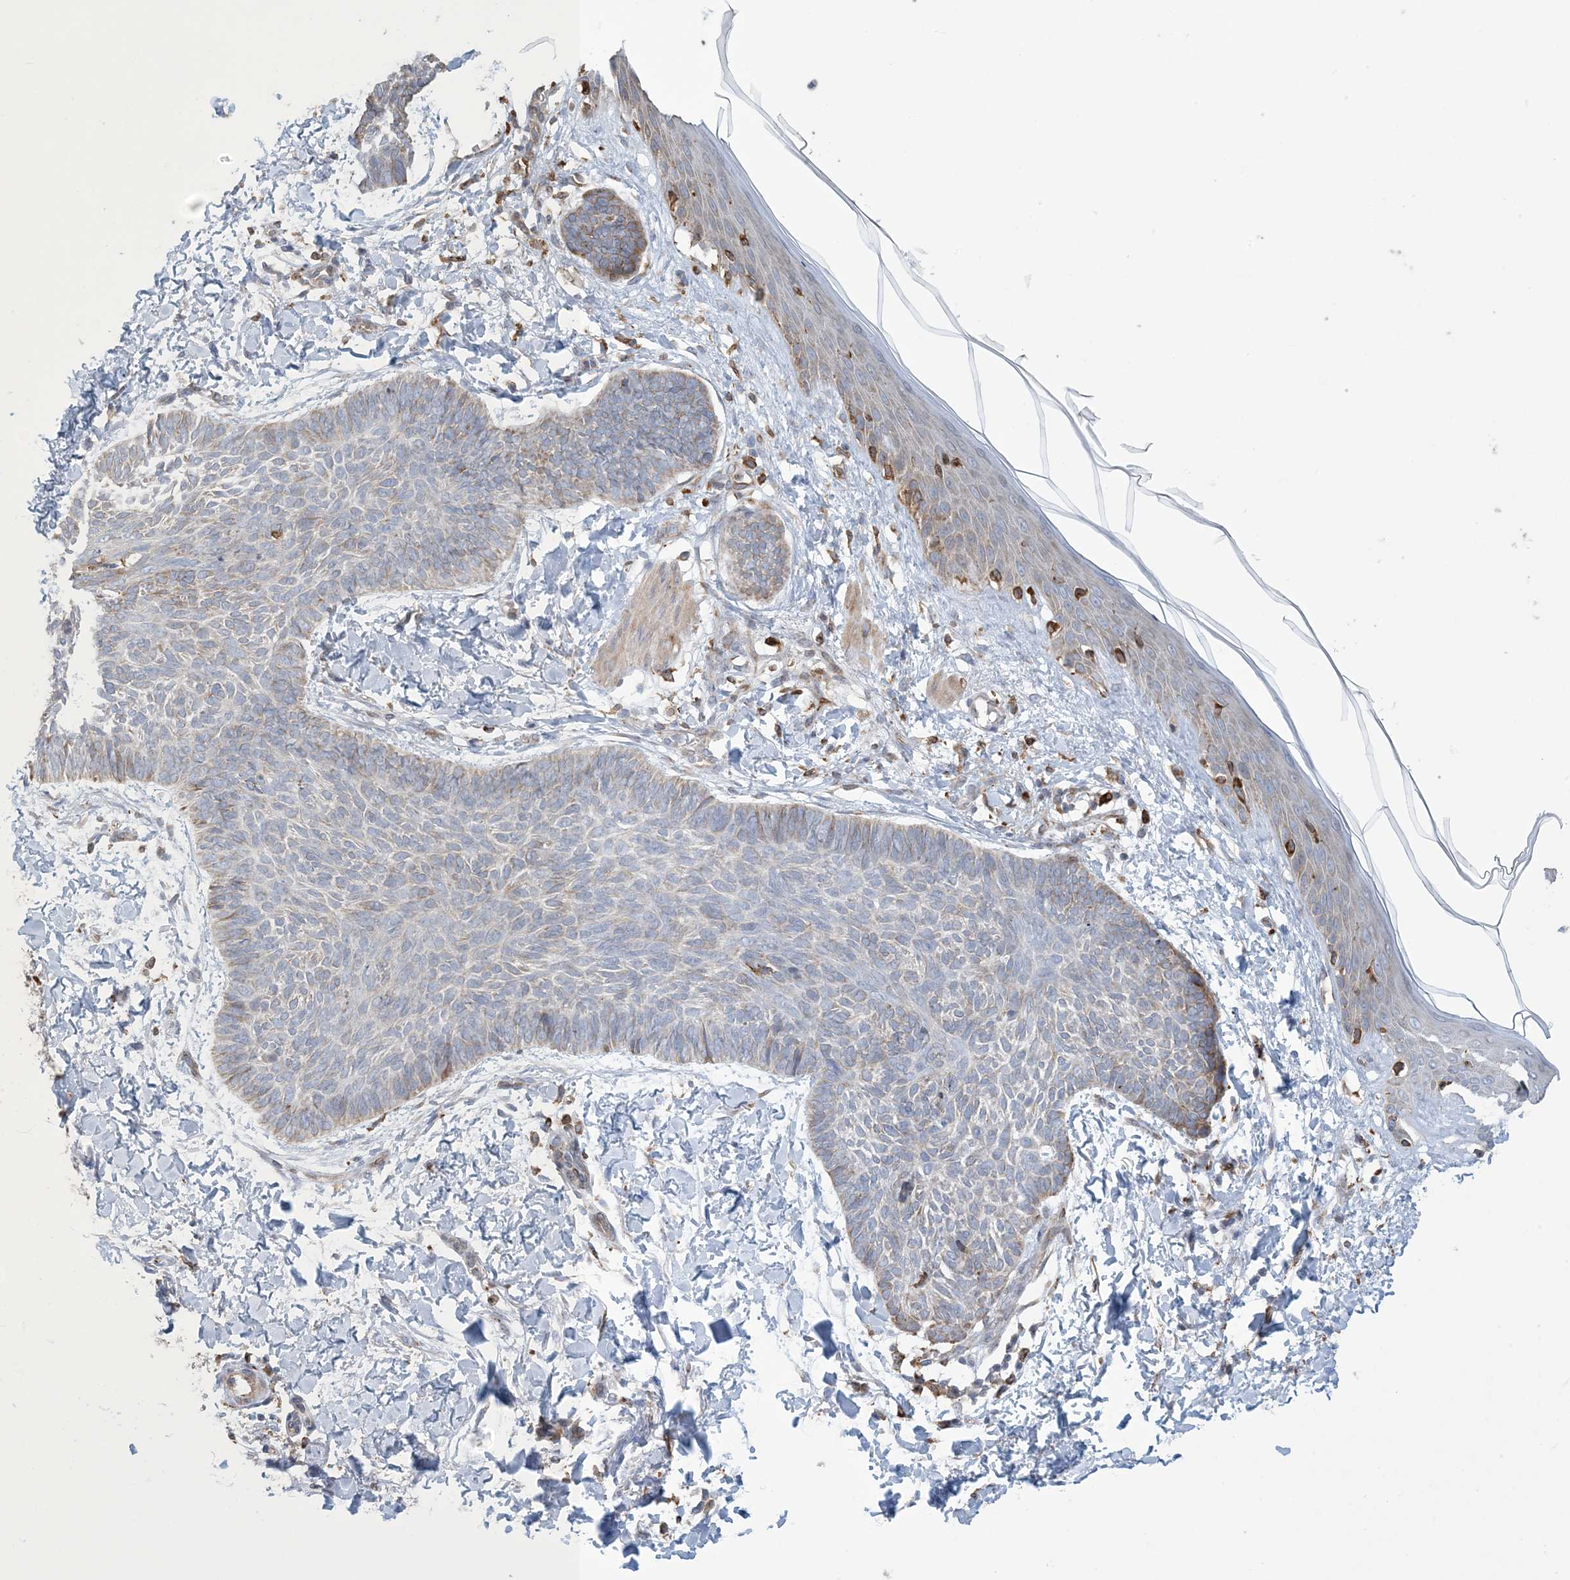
{"staining": {"intensity": "moderate", "quantity": "<25%", "location": "cytoplasmic/membranous"}, "tissue": "skin cancer", "cell_type": "Tumor cells", "image_type": "cancer", "snomed": [{"axis": "morphology", "description": "Normal tissue, NOS"}, {"axis": "morphology", "description": "Basal cell carcinoma"}, {"axis": "topography", "description": "Skin"}], "caption": "A brown stain shows moderate cytoplasmic/membranous positivity of a protein in human basal cell carcinoma (skin) tumor cells.", "gene": "SHANK1", "patient": {"sex": "male", "age": 50}}